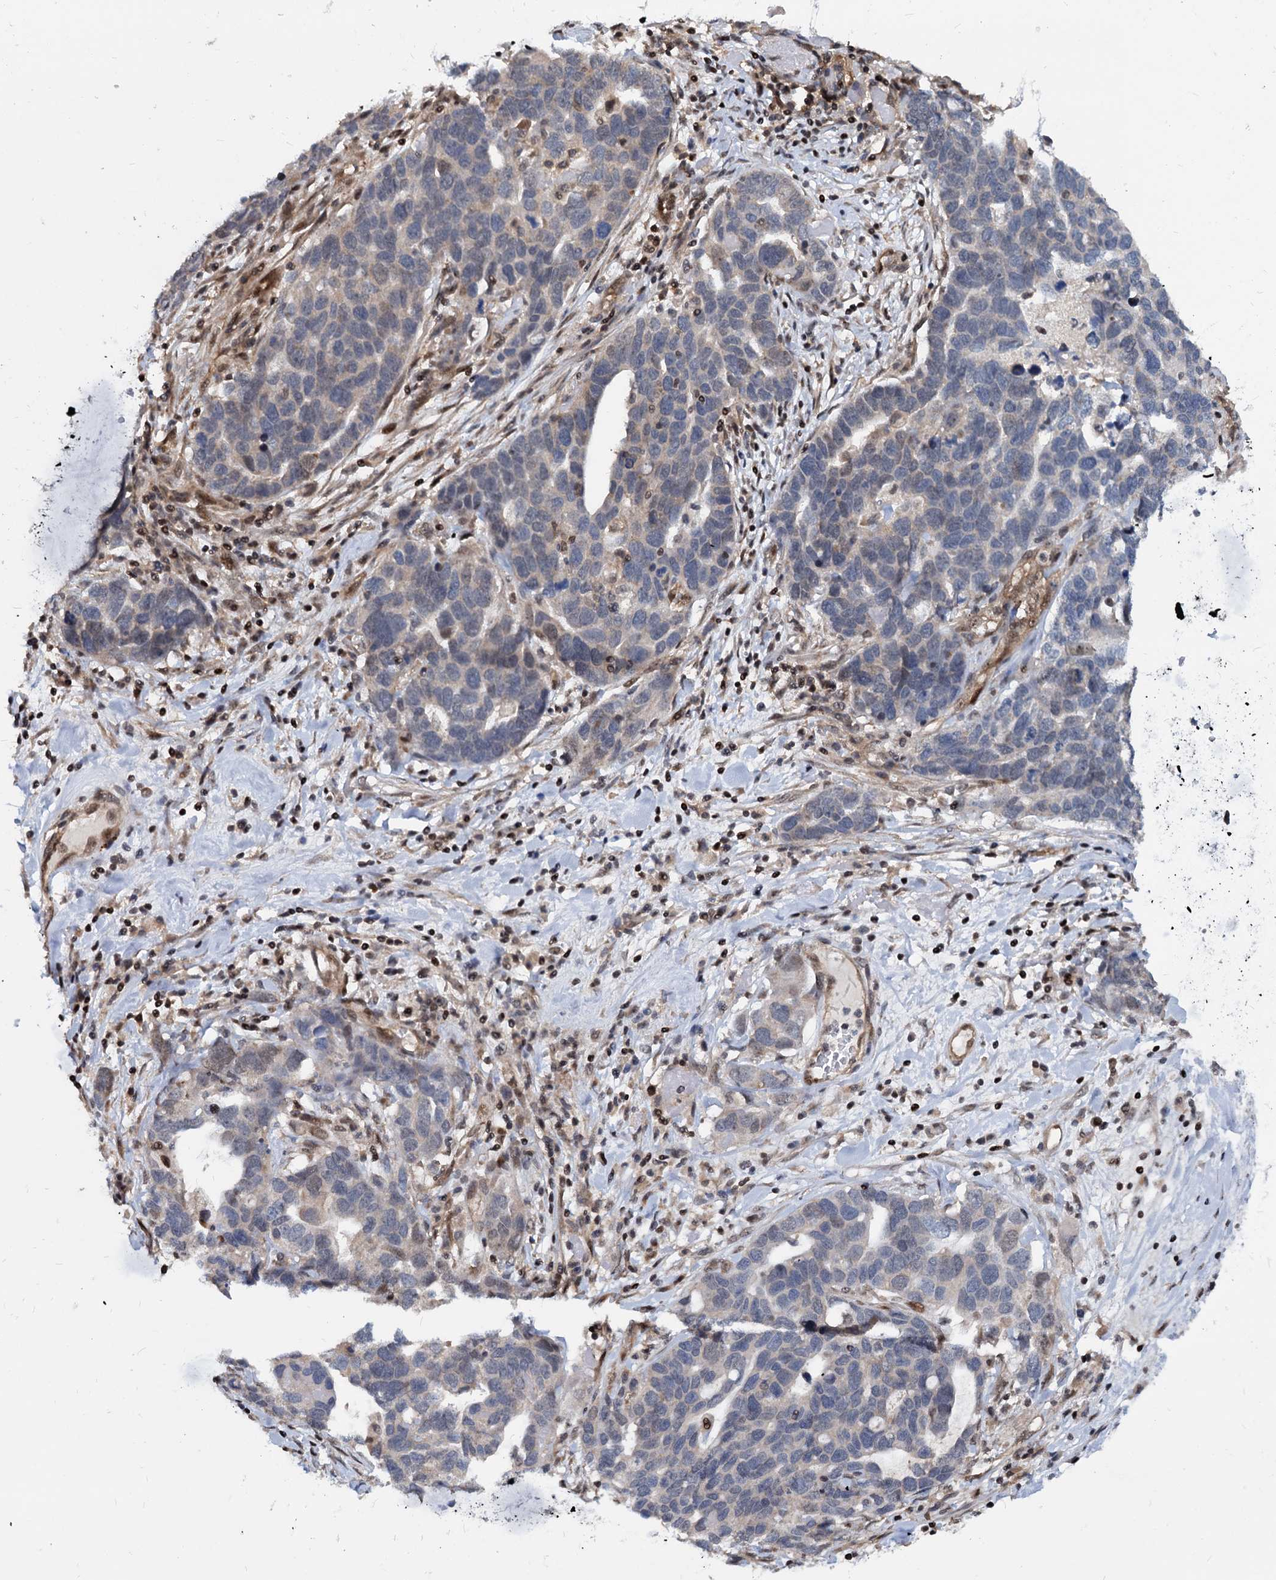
{"staining": {"intensity": "weak", "quantity": "<25%", "location": "nuclear"}, "tissue": "ovarian cancer", "cell_type": "Tumor cells", "image_type": "cancer", "snomed": [{"axis": "morphology", "description": "Cystadenocarcinoma, serous, NOS"}, {"axis": "topography", "description": "Ovary"}], "caption": "This is an immunohistochemistry histopathology image of ovarian serous cystadenocarcinoma. There is no positivity in tumor cells.", "gene": "UBLCP1", "patient": {"sex": "female", "age": 54}}